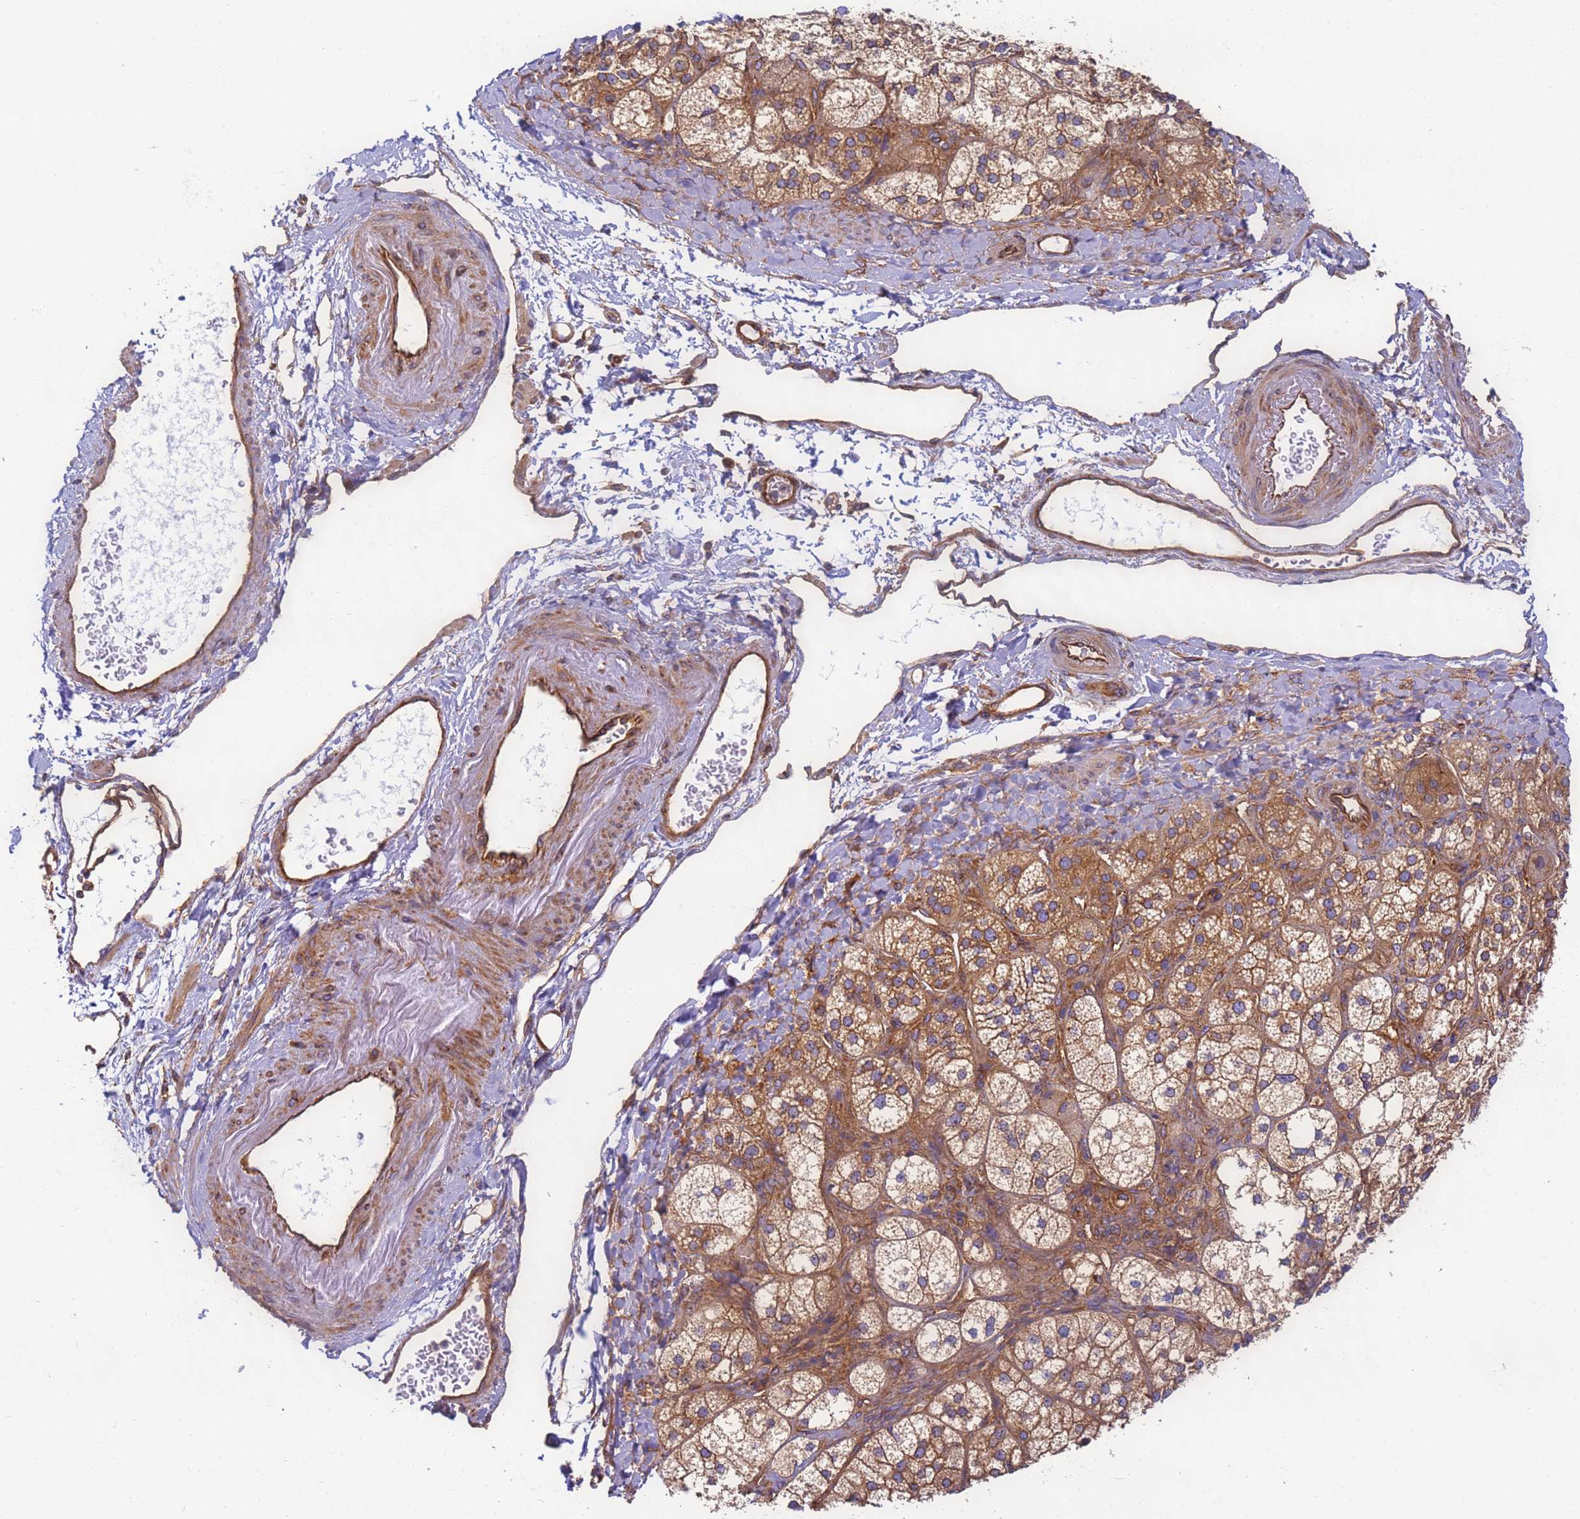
{"staining": {"intensity": "moderate", "quantity": ">75%", "location": "cytoplasmic/membranous"}, "tissue": "adrenal gland", "cell_type": "Glandular cells", "image_type": "normal", "snomed": [{"axis": "morphology", "description": "Normal tissue, NOS"}, {"axis": "topography", "description": "Adrenal gland"}], "caption": "This micrograph reveals IHC staining of unremarkable adrenal gland, with medium moderate cytoplasmic/membranous expression in approximately >75% of glandular cells.", "gene": "DYNC1I2", "patient": {"sex": "male", "age": 61}}